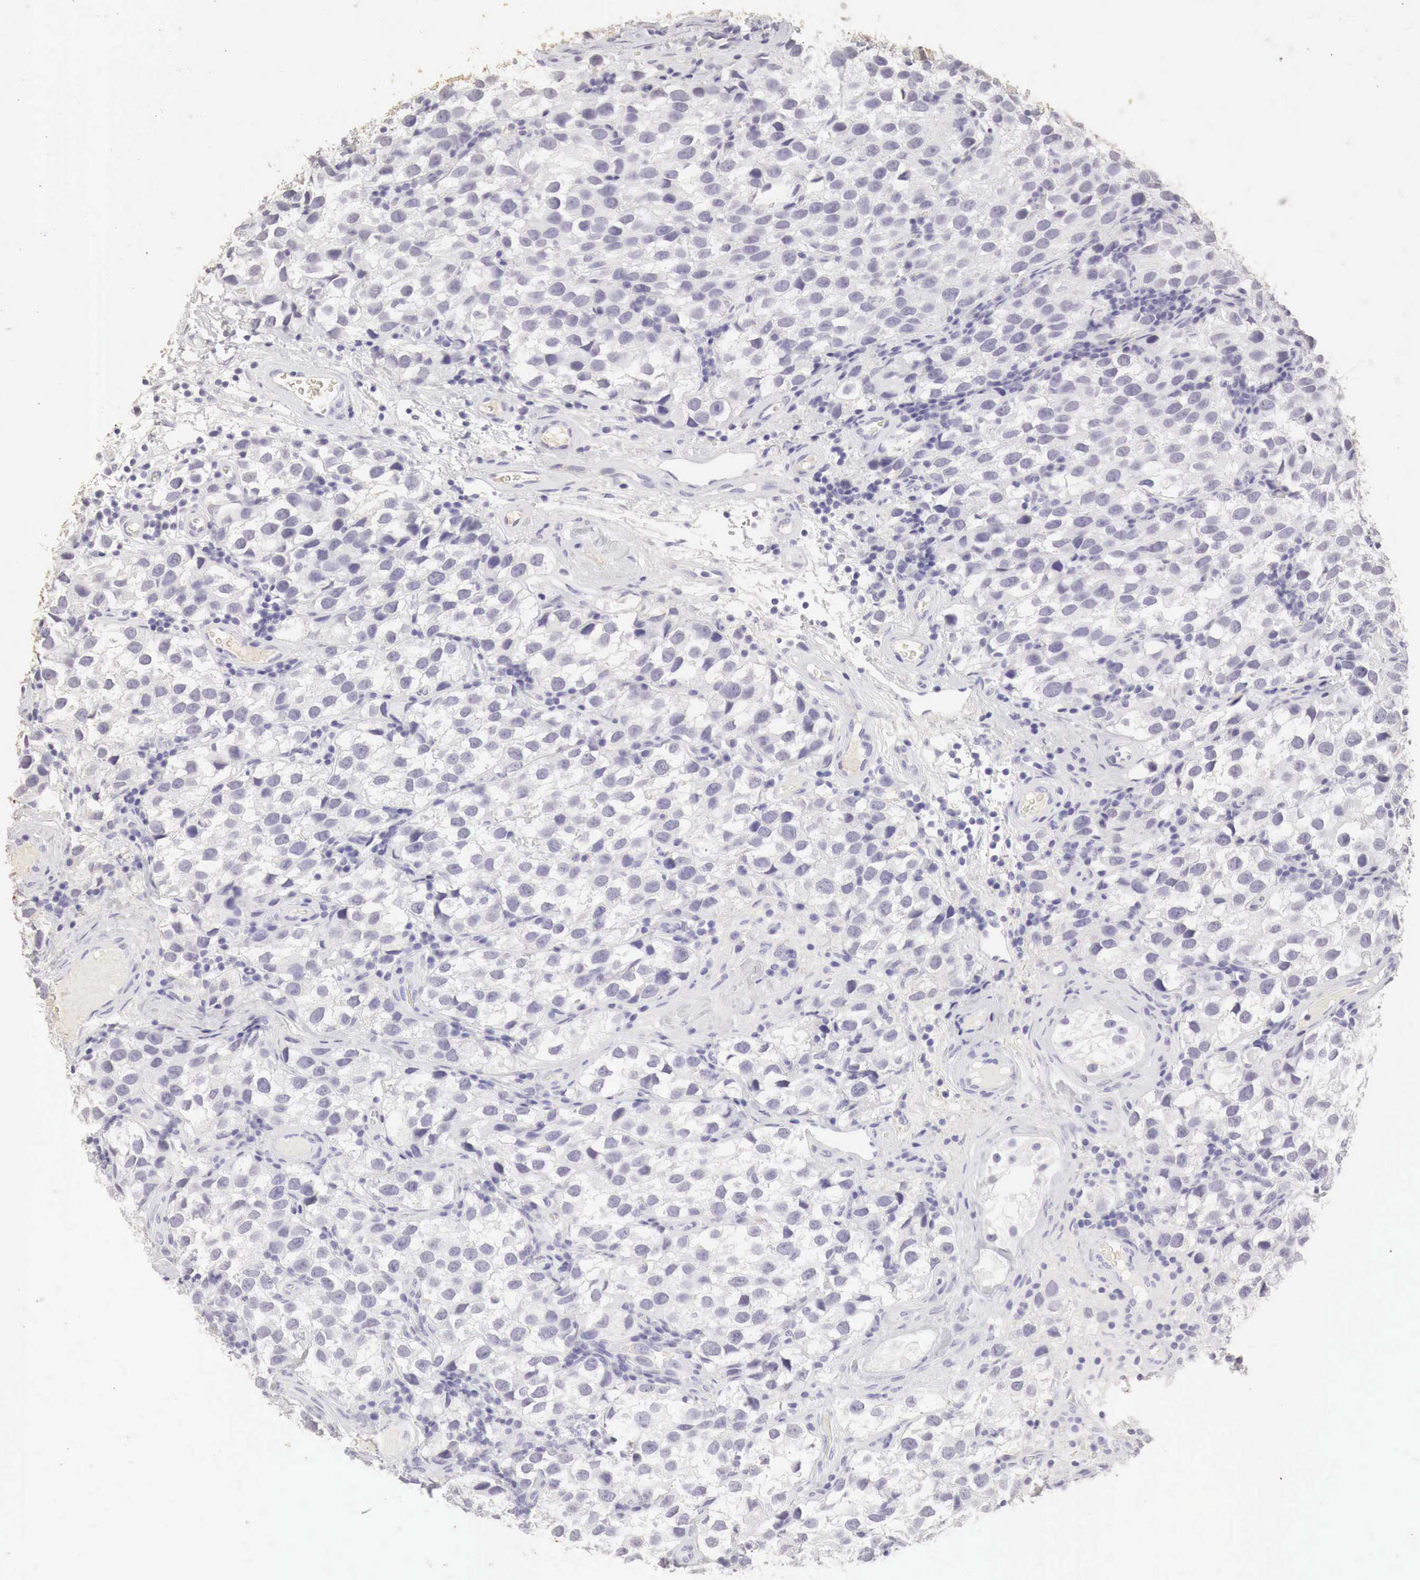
{"staining": {"intensity": "negative", "quantity": "none", "location": "none"}, "tissue": "testis cancer", "cell_type": "Tumor cells", "image_type": "cancer", "snomed": [{"axis": "morphology", "description": "Seminoma, NOS"}, {"axis": "topography", "description": "Testis"}], "caption": "This is an immunohistochemistry histopathology image of seminoma (testis). There is no staining in tumor cells.", "gene": "OTC", "patient": {"sex": "male", "age": 39}}